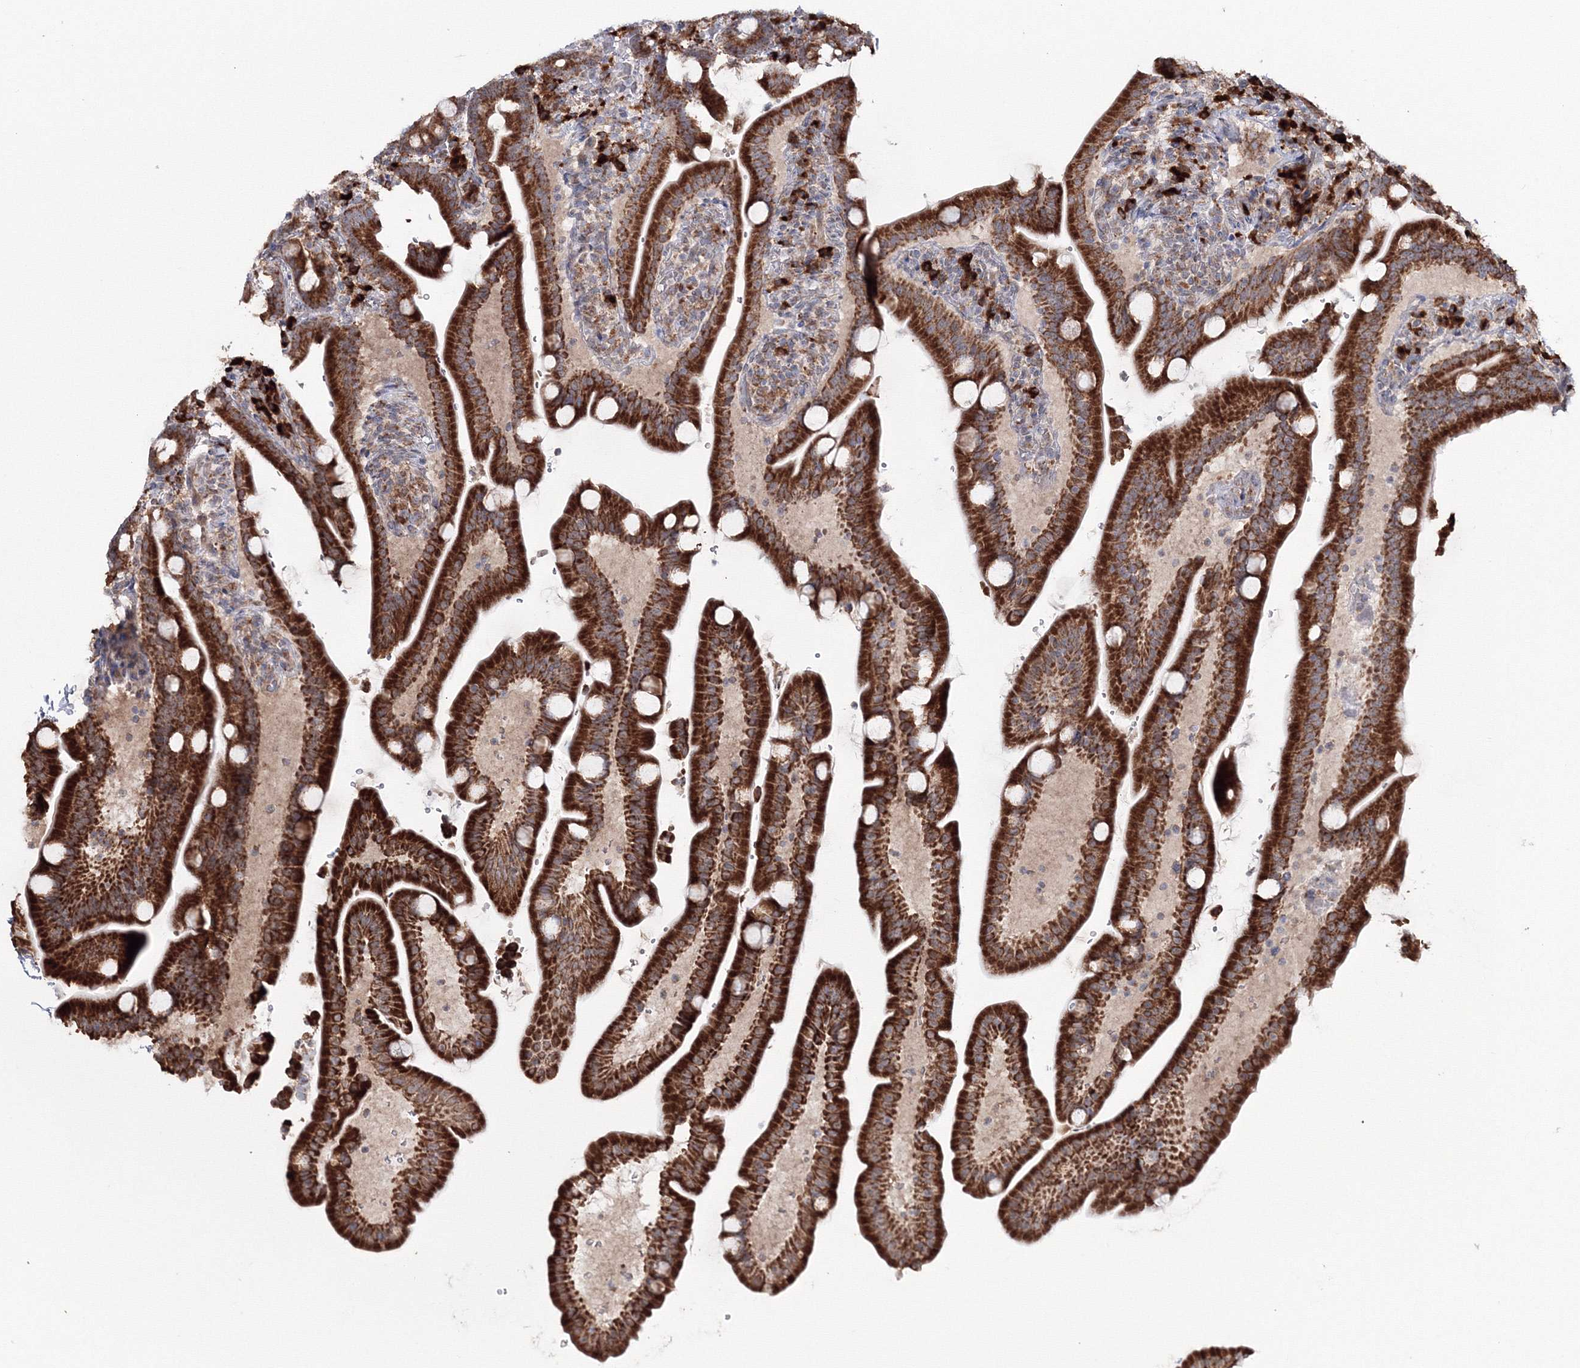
{"staining": {"intensity": "strong", "quantity": ">75%", "location": "cytoplasmic/membranous"}, "tissue": "duodenum", "cell_type": "Glandular cells", "image_type": "normal", "snomed": [{"axis": "morphology", "description": "Normal tissue, NOS"}, {"axis": "topography", "description": "Duodenum"}], "caption": "Duodenum stained with a brown dye exhibits strong cytoplasmic/membranous positive staining in about >75% of glandular cells.", "gene": "PEX13", "patient": {"sex": "male", "age": 54}}